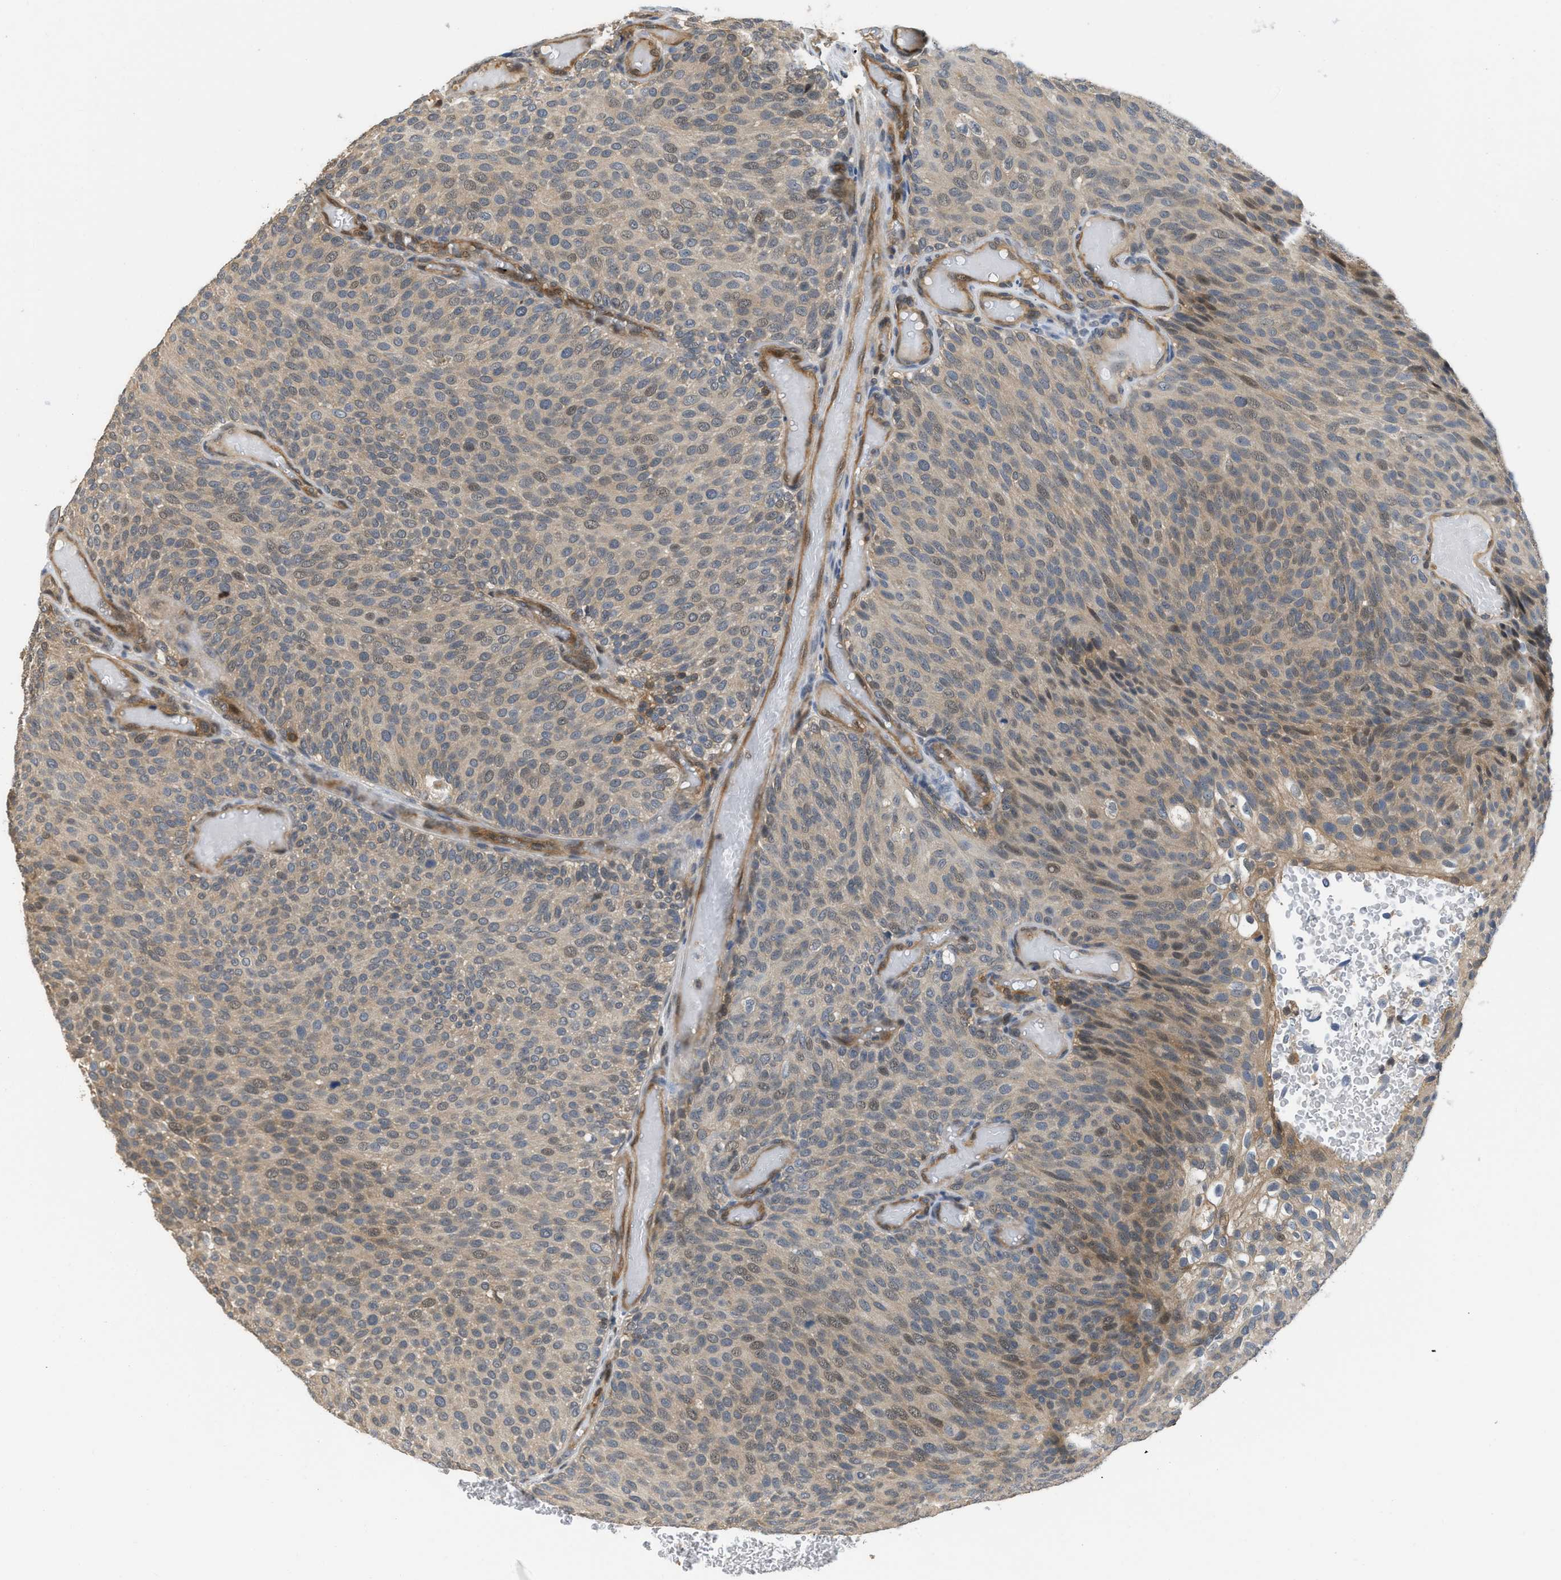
{"staining": {"intensity": "weak", "quantity": ">75%", "location": "cytoplasmic/membranous"}, "tissue": "urothelial cancer", "cell_type": "Tumor cells", "image_type": "cancer", "snomed": [{"axis": "morphology", "description": "Urothelial carcinoma, Low grade"}, {"axis": "topography", "description": "Urinary bladder"}], "caption": "Protein positivity by immunohistochemistry exhibits weak cytoplasmic/membranous staining in approximately >75% of tumor cells in urothelial cancer.", "gene": "TES", "patient": {"sex": "male", "age": 78}}